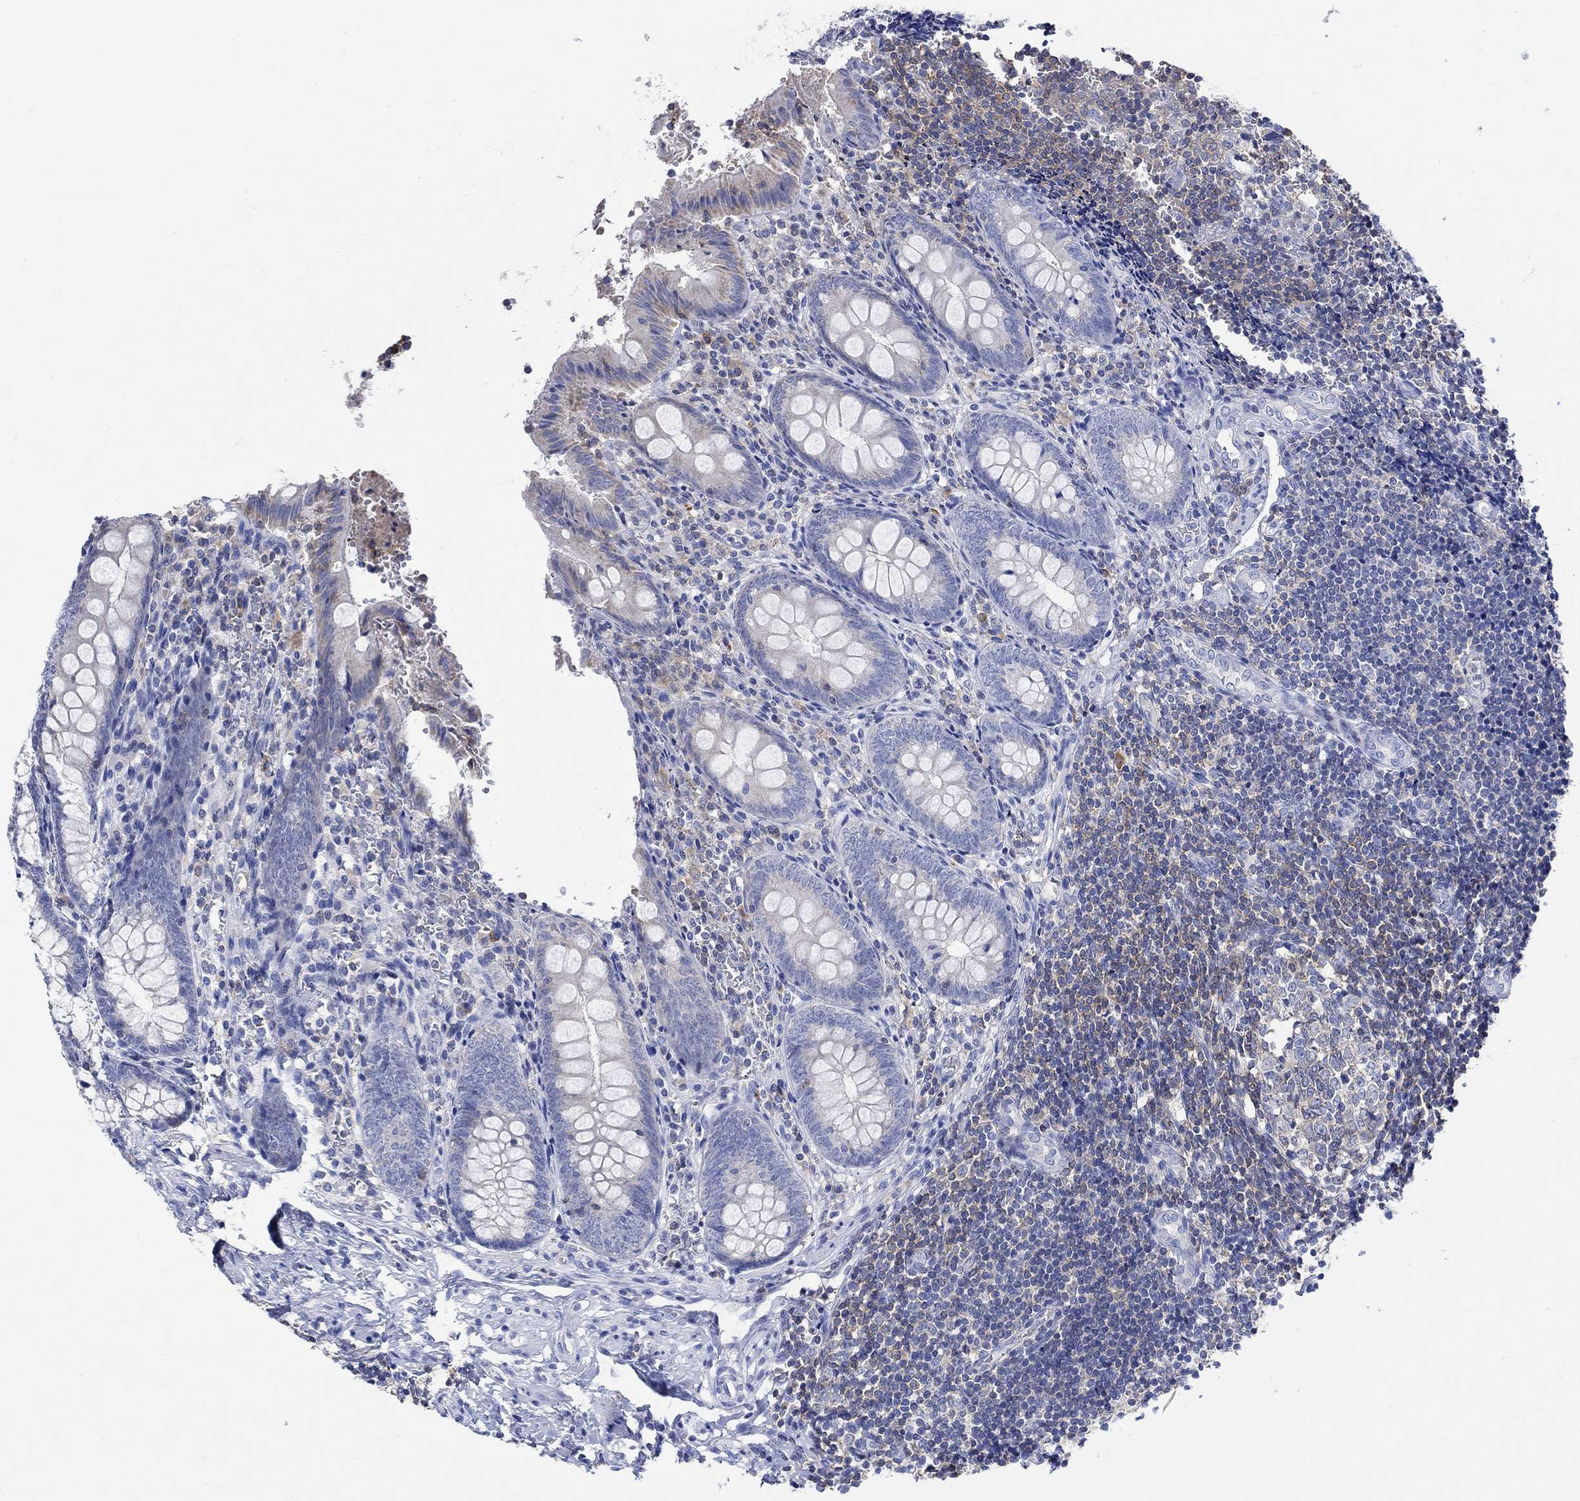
{"staining": {"intensity": "negative", "quantity": "none", "location": "none"}, "tissue": "appendix", "cell_type": "Glandular cells", "image_type": "normal", "snomed": [{"axis": "morphology", "description": "Normal tissue, NOS"}, {"axis": "topography", "description": "Appendix"}], "caption": "Micrograph shows no protein expression in glandular cells of normal appendix.", "gene": "GCM1", "patient": {"sex": "female", "age": 23}}